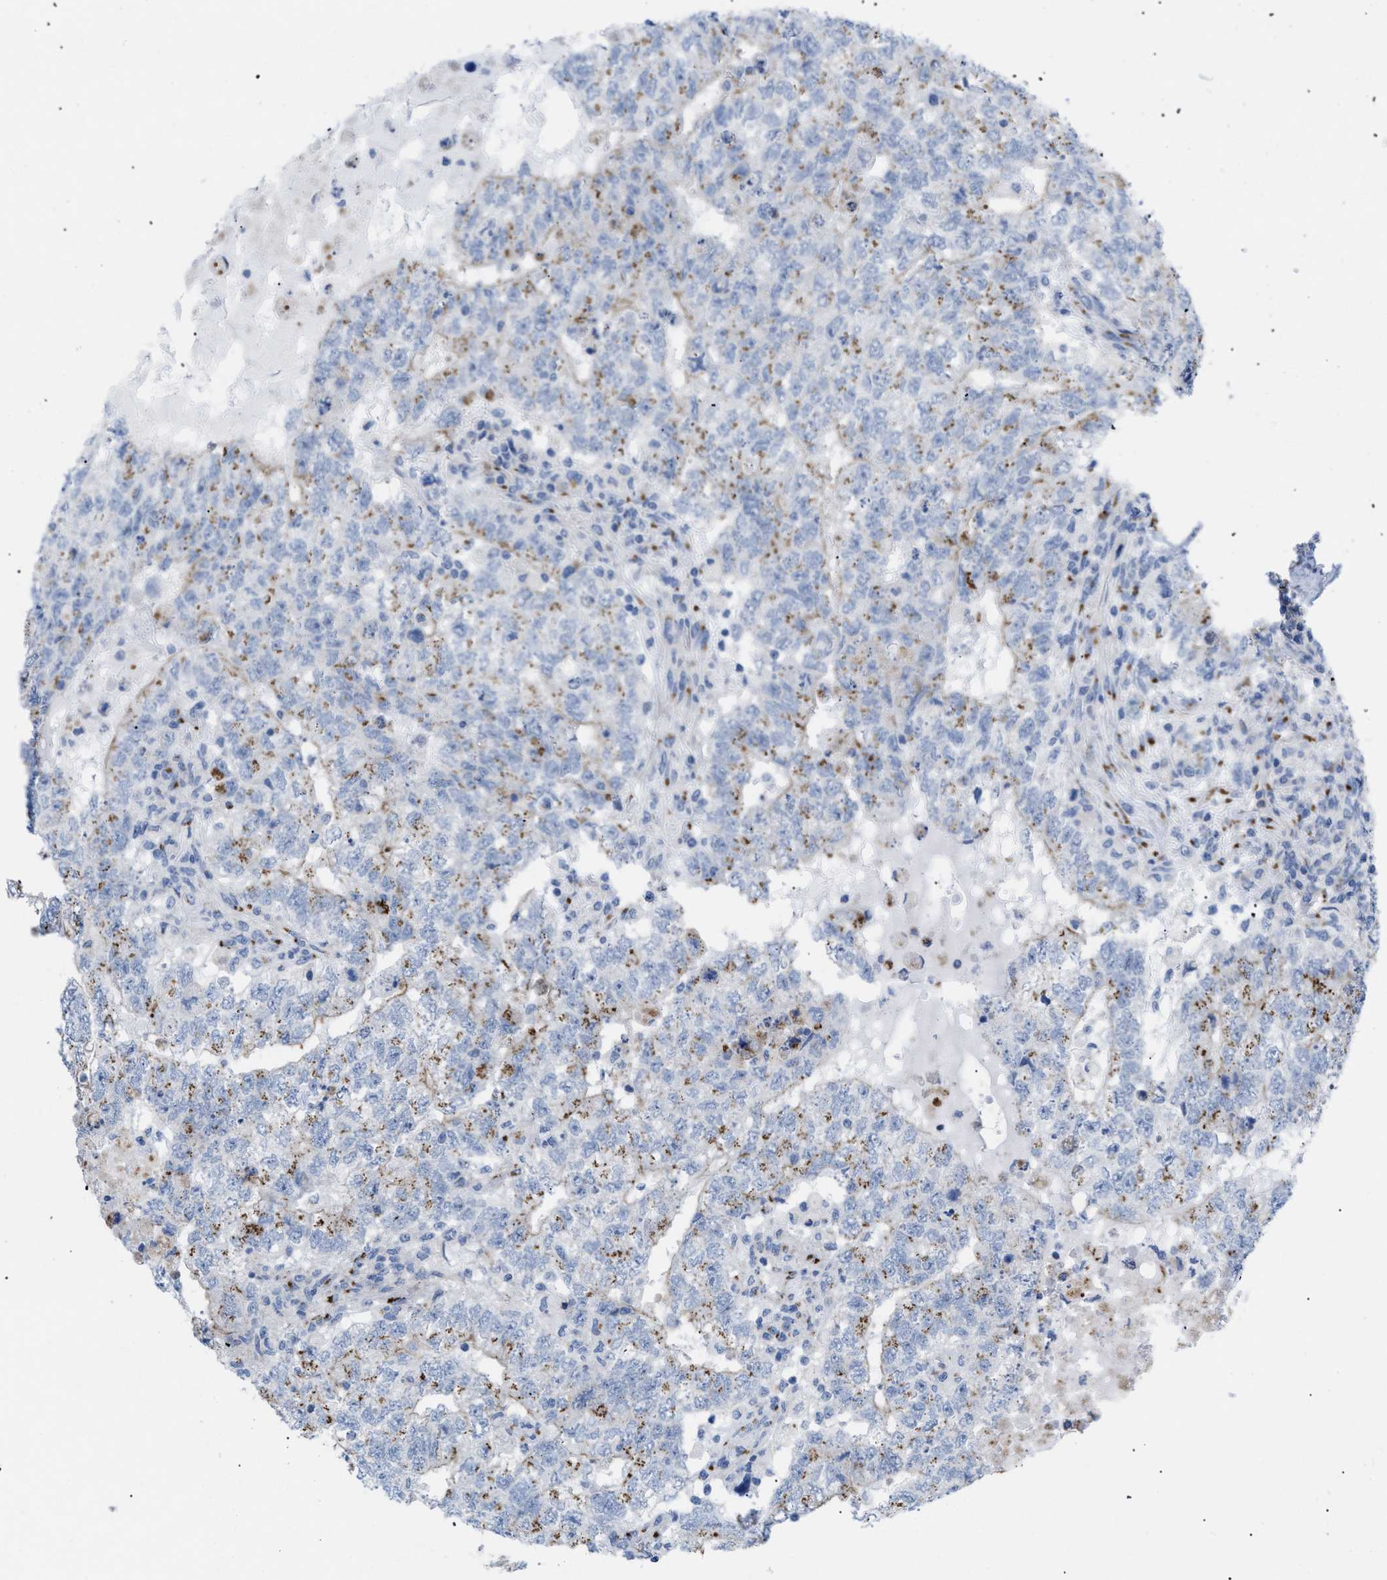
{"staining": {"intensity": "moderate", "quantity": ">75%", "location": "cytoplasmic/membranous"}, "tissue": "testis cancer", "cell_type": "Tumor cells", "image_type": "cancer", "snomed": [{"axis": "morphology", "description": "Carcinoma, Embryonal, NOS"}, {"axis": "topography", "description": "Testis"}], "caption": "Immunohistochemical staining of human testis cancer shows medium levels of moderate cytoplasmic/membranous protein expression in approximately >75% of tumor cells. Nuclei are stained in blue.", "gene": "TMEM17", "patient": {"sex": "male", "age": 36}}